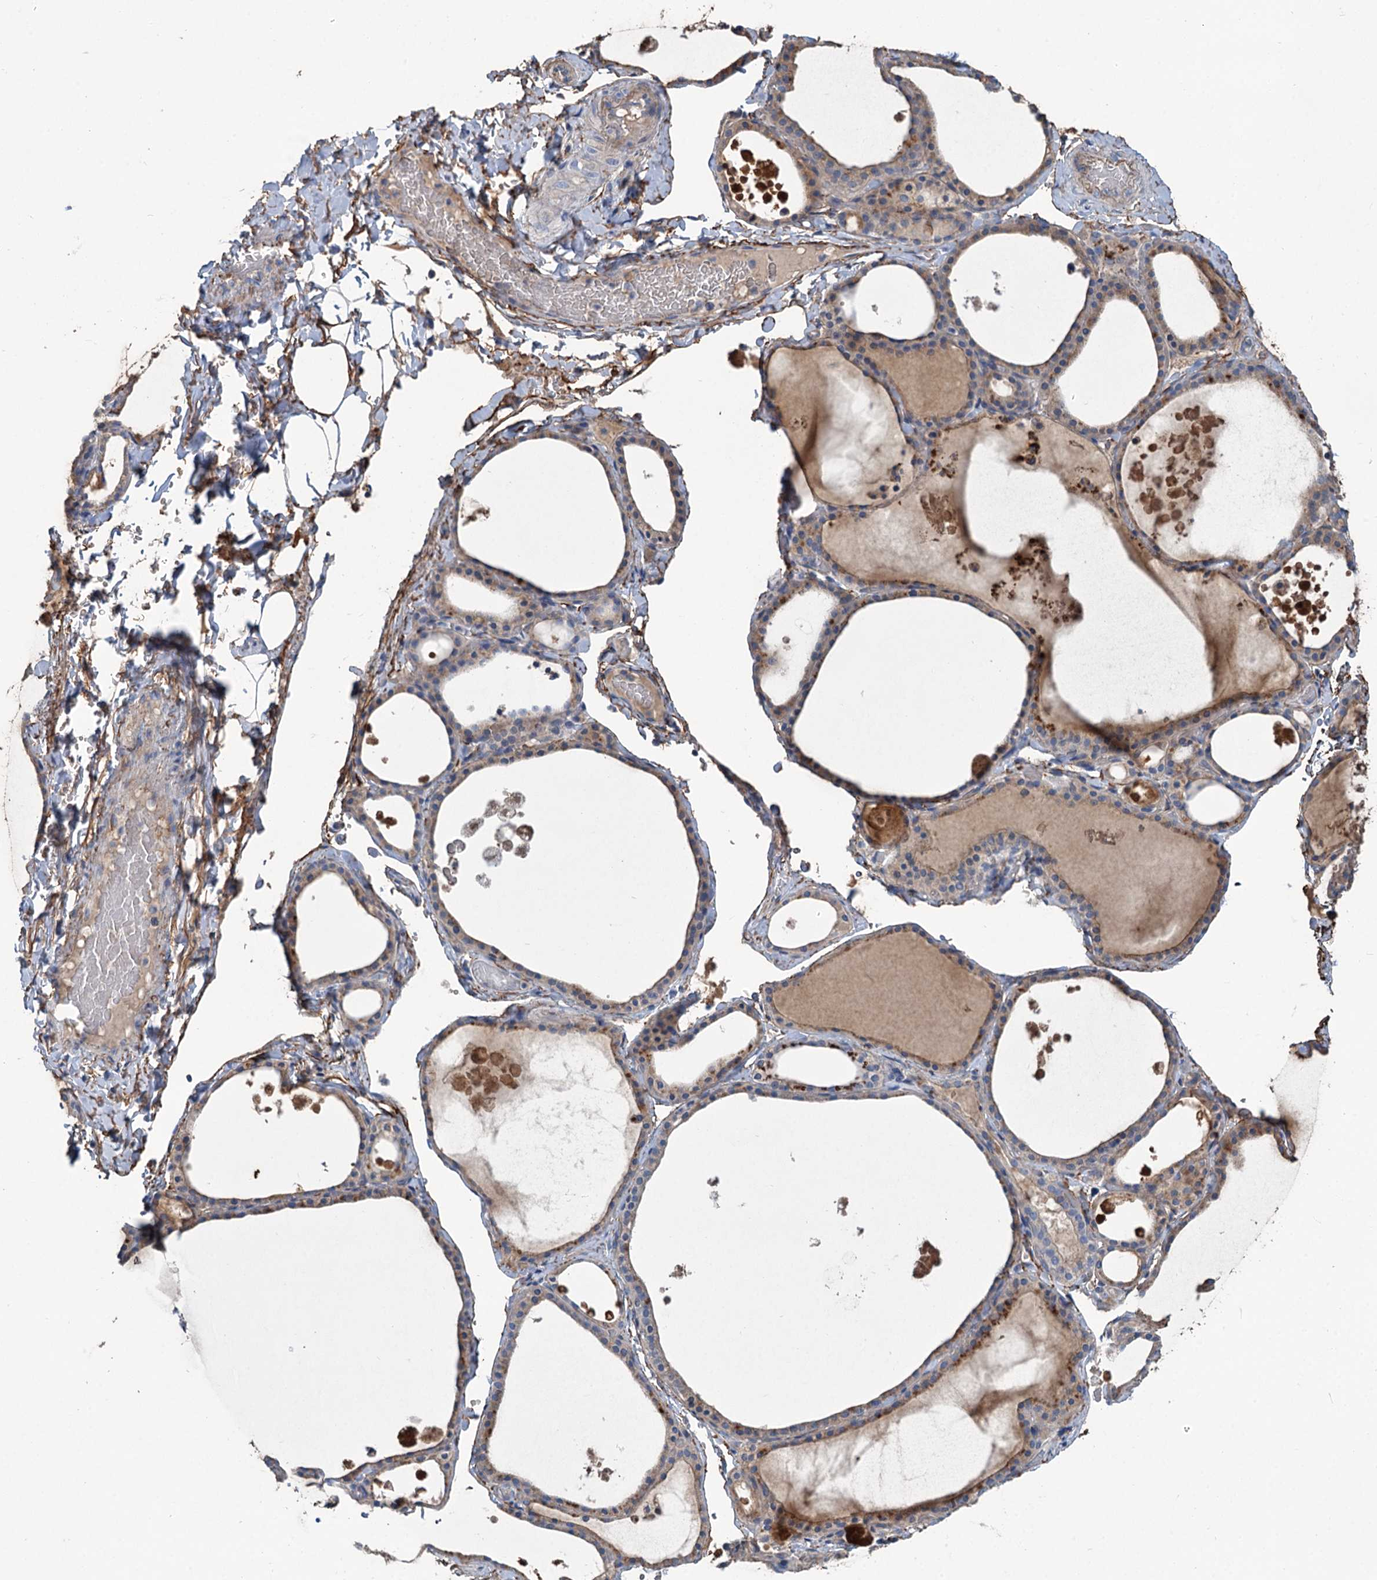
{"staining": {"intensity": "weak", "quantity": "25%-75%", "location": "cytoplasmic/membranous"}, "tissue": "thyroid gland", "cell_type": "Glandular cells", "image_type": "normal", "snomed": [{"axis": "morphology", "description": "Normal tissue, NOS"}, {"axis": "topography", "description": "Thyroid gland"}], "caption": "Weak cytoplasmic/membranous expression is appreciated in approximately 25%-75% of glandular cells in benign thyroid gland.", "gene": "URAD", "patient": {"sex": "male", "age": 56}}